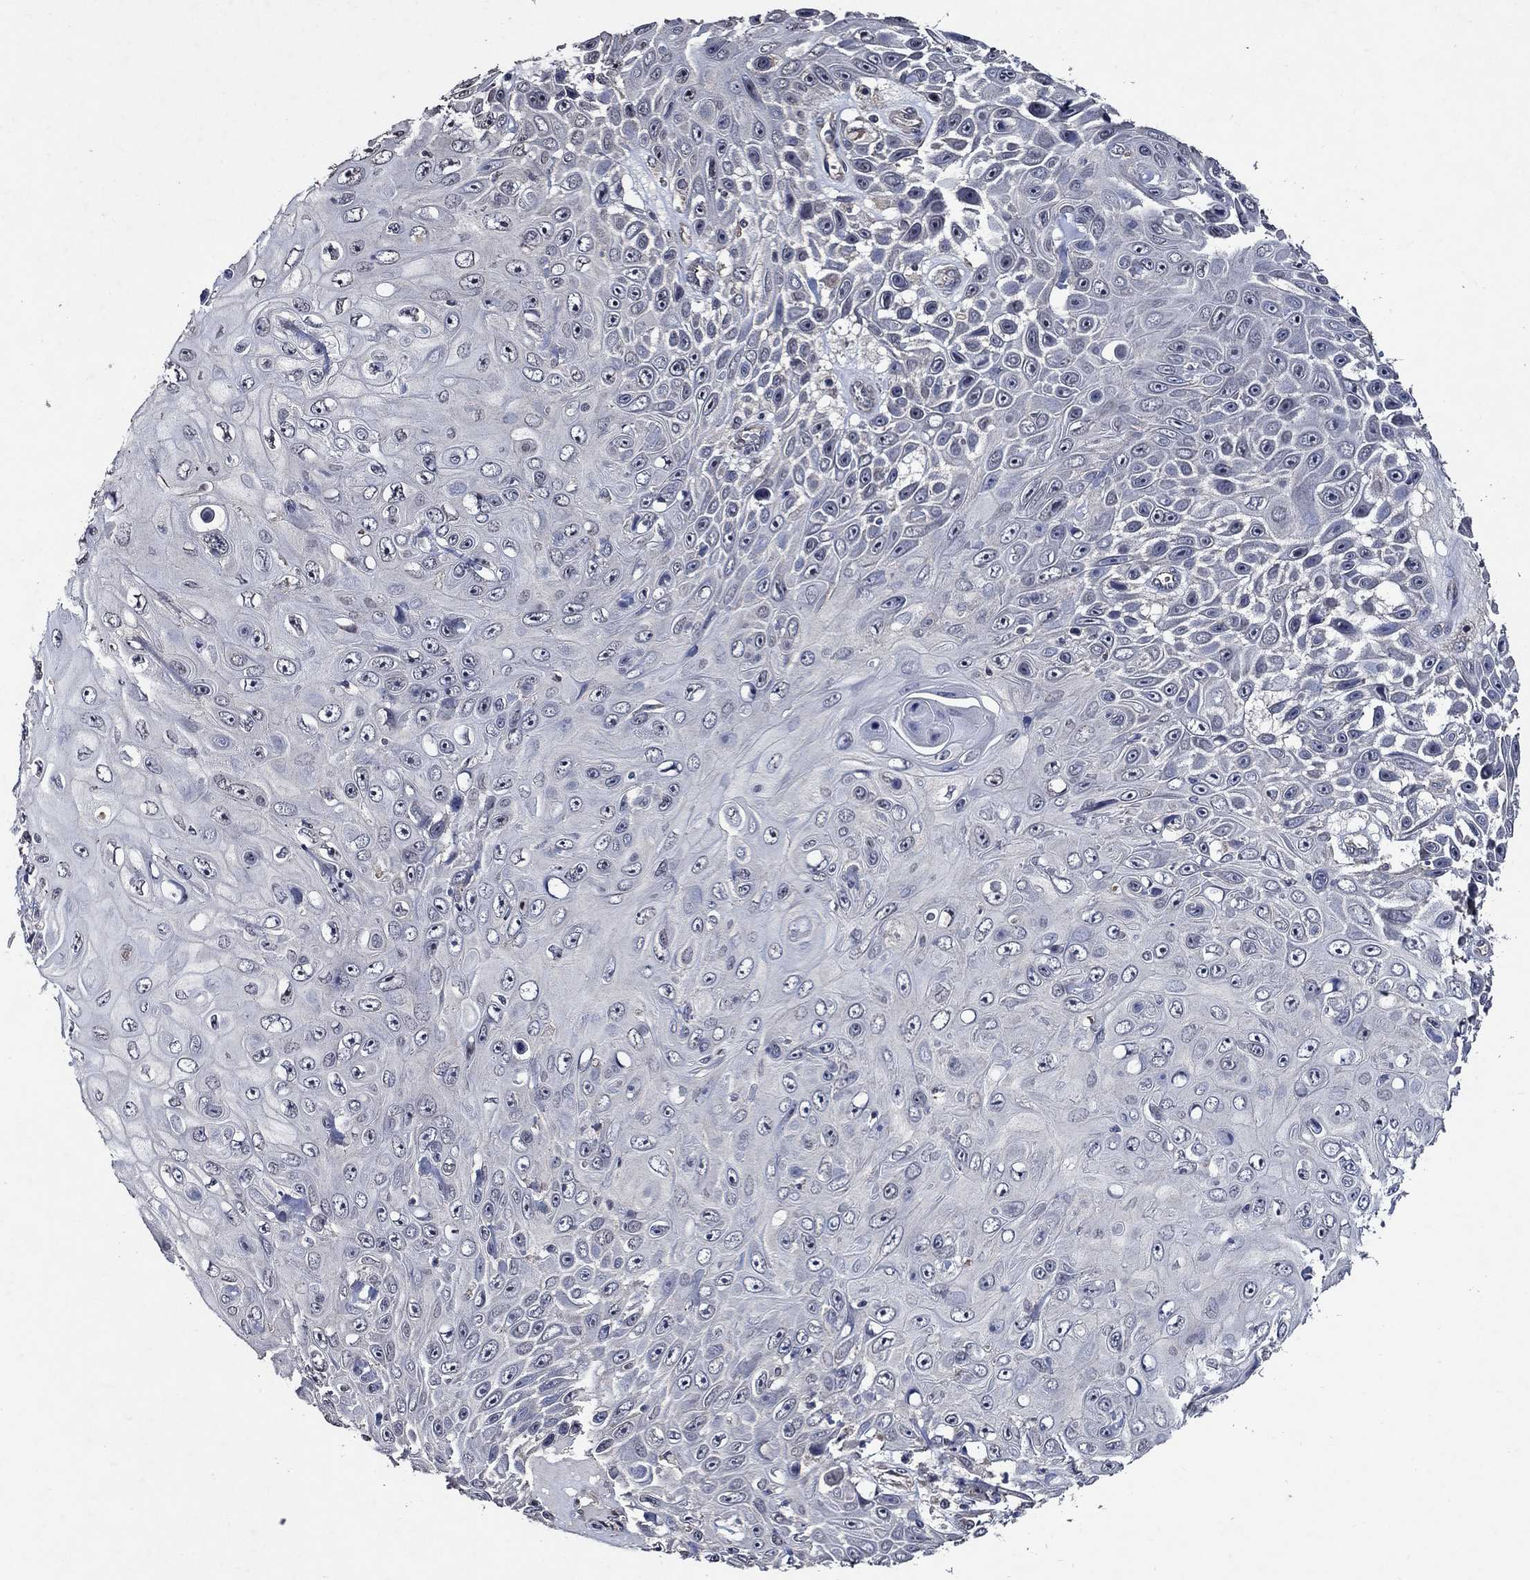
{"staining": {"intensity": "negative", "quantity": "none", "location": "none"}, "tissue": "skin cancer", "cell_type": "Tumor cells", "image_type": "cancer", "snomed": [{"axis": "morphology", "description": "Squamous cell carcinoma, NOS"}, {"axis": "topography", "description": "Skin"}], "caption": "IHC micrograph of human skin squamous cell carcinoma stained for a protein (brown), which demonstrates no staining in tumor cells.", "gene": "HAP1", "patient": {"sex": "male", "age": 82}}